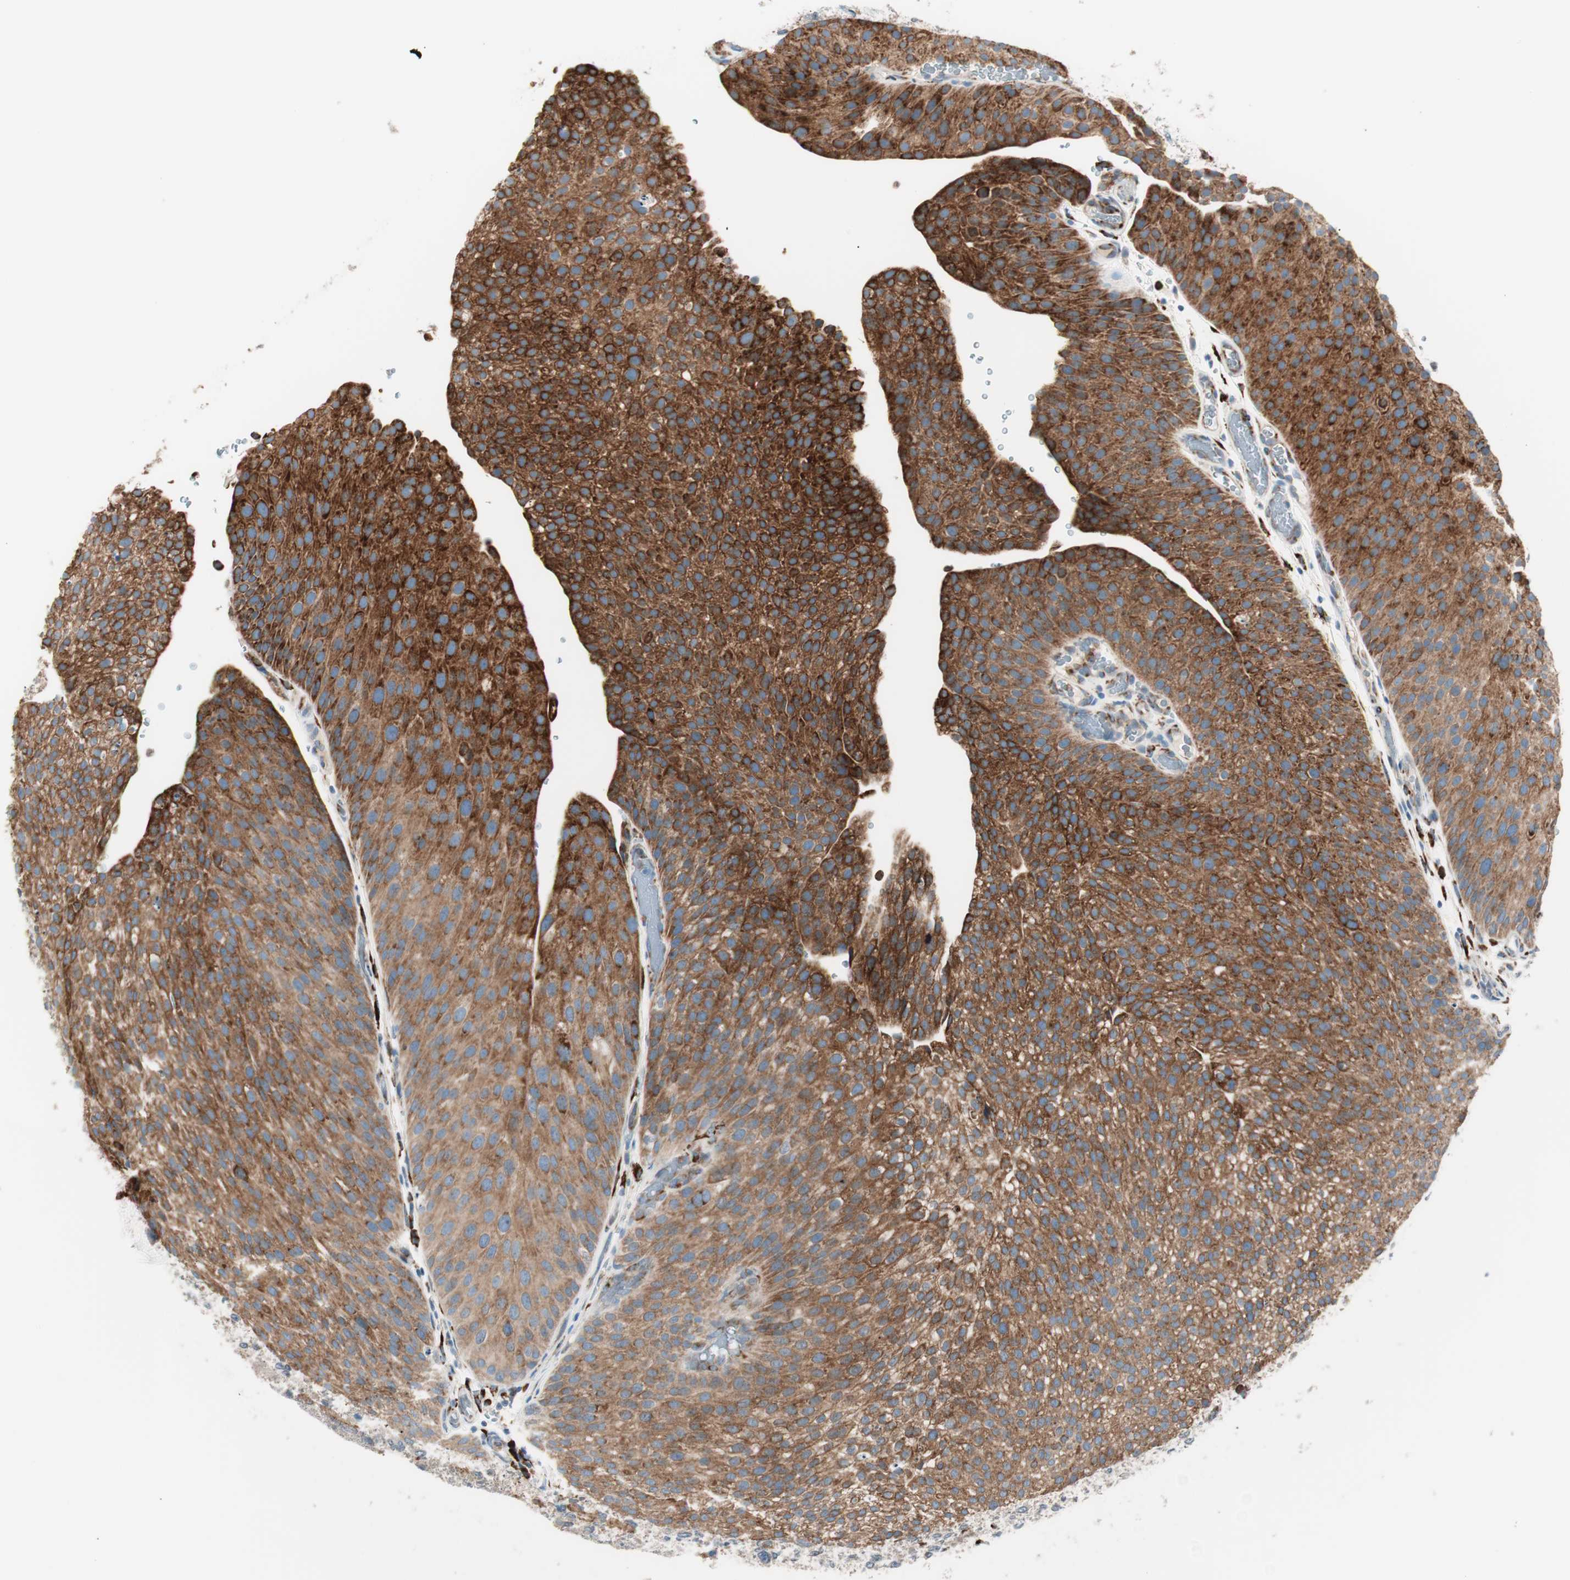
{"staining": {"intensity": "strong", "quantity": ">75%", "location": "cytoplasmic/membranous"}, "tissue": "urothelial cancer", "cell_type": "Tumor cells", "image_type": "cancer", "snomed": [{"axis": "morphology", "description": "Urothelial carcinoma, Low grade"}, {"axis": "topography", "description": "Smooth muscle"}, {"axis": "topography", "description": "Urinary bladder"}], "caption": "A brown stain highlights strong cytoplasmic/membranous positivity of a protein in human low-grade urothelial carcinoma tumor cells. The staining was performed using DAB (3,3'-diaminobenzidine), with brown indicating positive protein expression. Nuclei are stained blue with hematoxylin.", "gene": "P4HTM", "patient": {"sex": "male", "age": 60}}